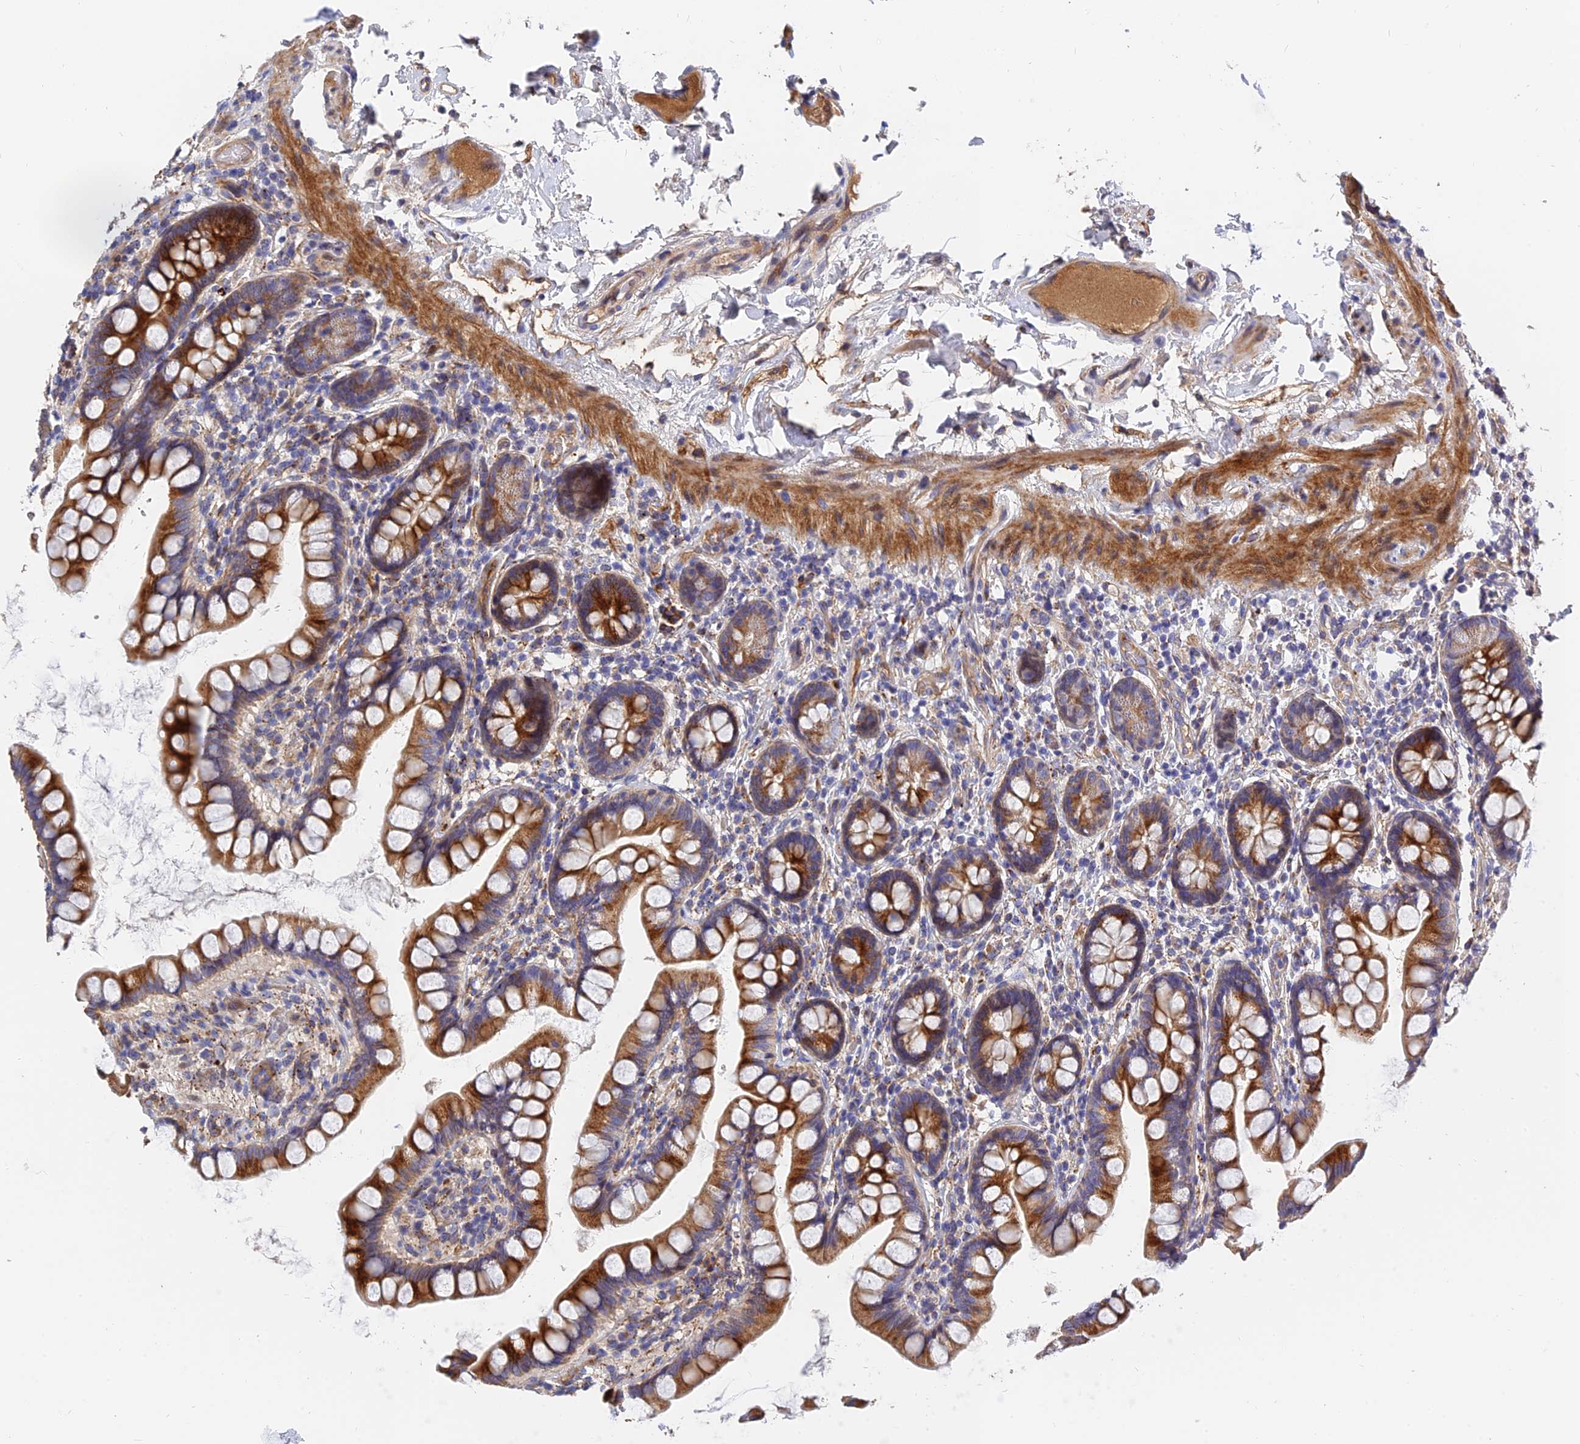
{"staining": {"intensity": "moderate", "quantity": ">75%", "location": "cytoplasmic/membranous"}, "tissue": "small intestine", "cell_type": "Glandular cells", "image_type": "normal", "snomed": [{"axis": "morphology", "description": "Normal tissue, NOS"}, {"axis": "topography", "description": "Small intestine"}], "caption": "A brown stain shows moderate cytoplasmic/membranous staining of a protein in glandular cells of normal small intestine.", "gene": "MRPL35", "patient": {"sex": "female", "age": 84}}